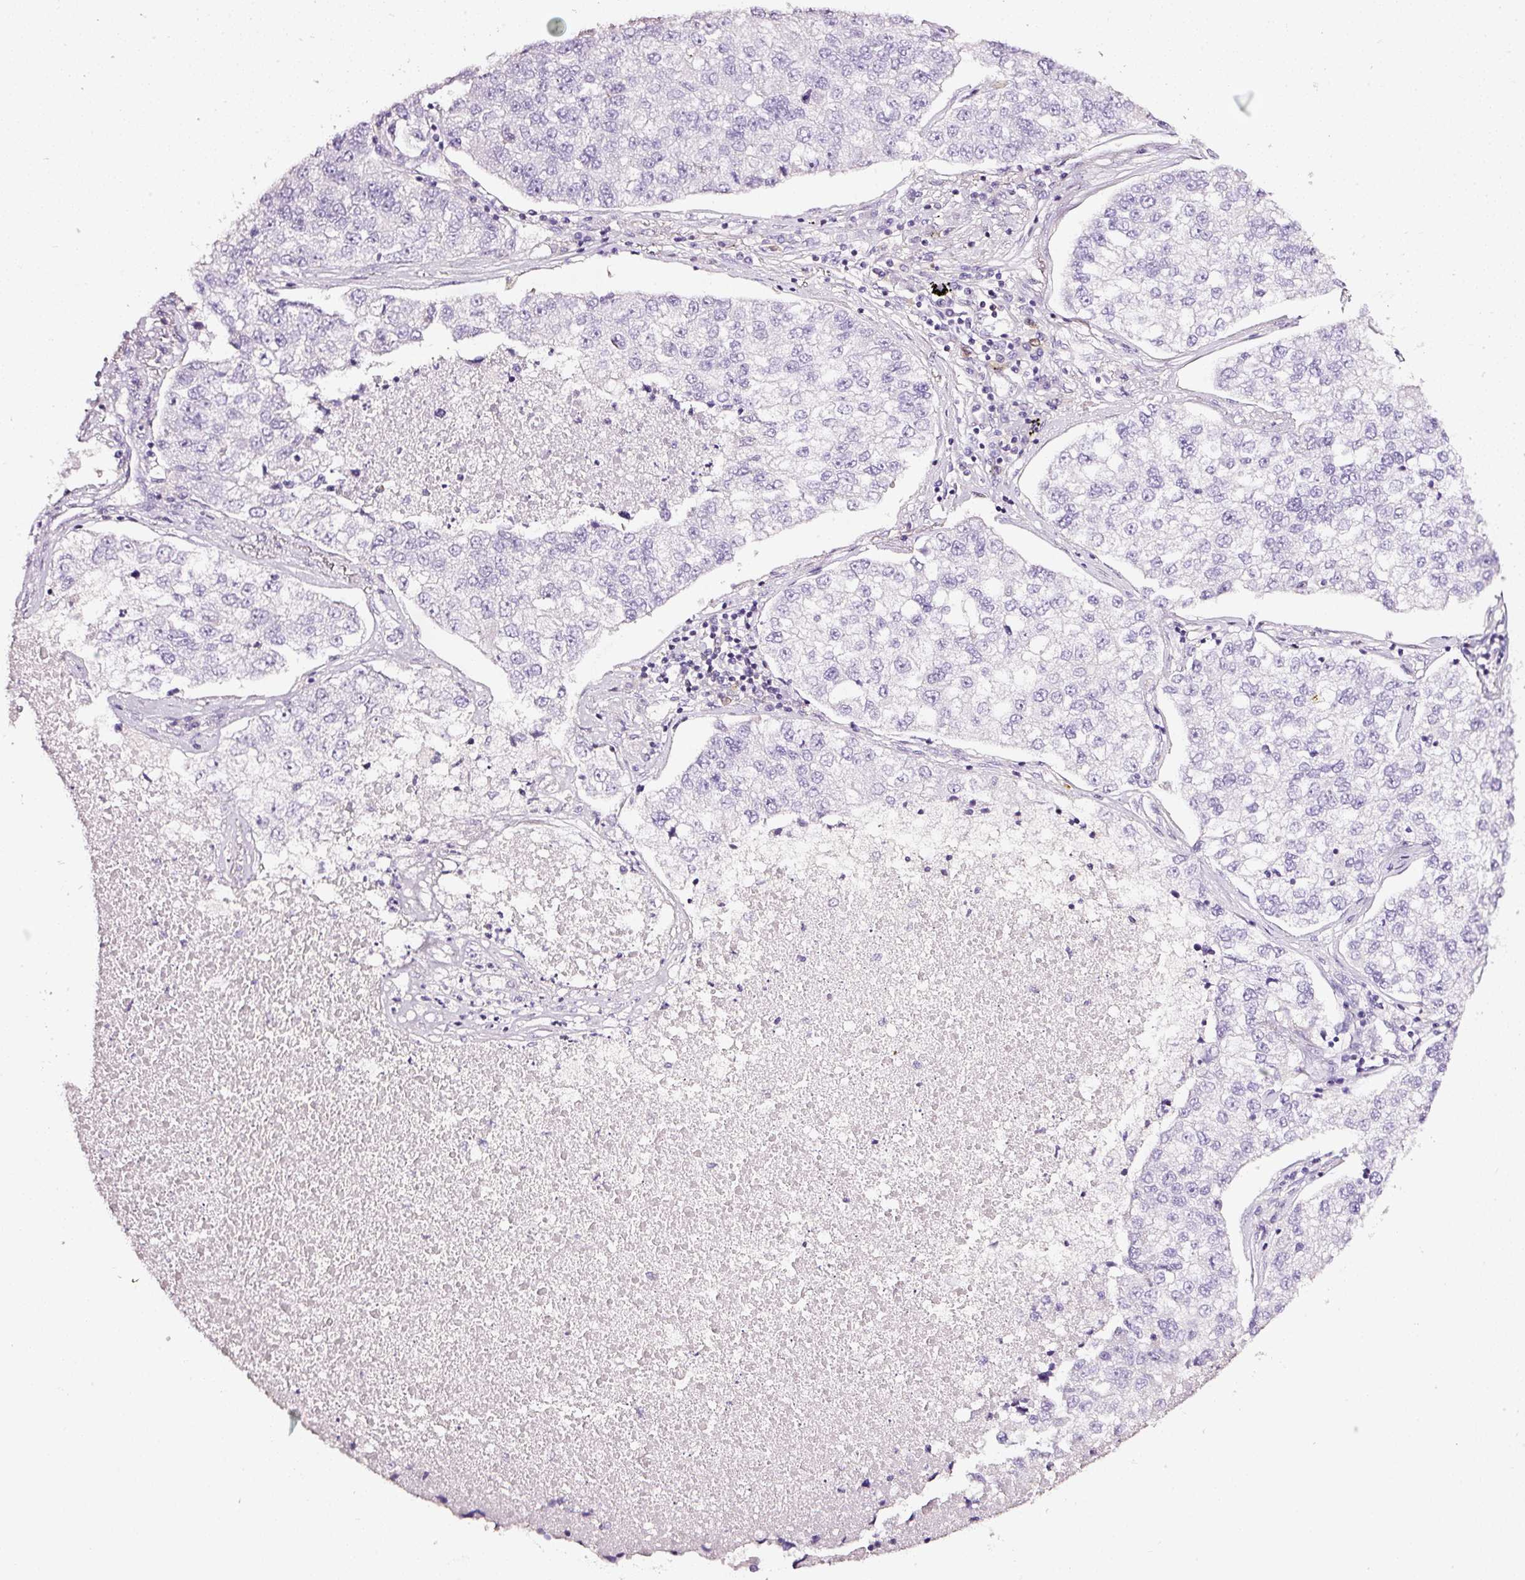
{"staining": {"intensity": "negative", "quantity": "none", "location": "none"}, "tissue": "lung cancer", "cell_type": "Tumor cells", "image_type": "cancer", "snomed": [{"axis": "morphology", "description": "Adenocarcinoma, NOS"}, {"axis": "topography", "description": "Lung"}], "caption": "The image reveals no staining of tumor cells in adenocarcinoma (lung).", "gene": "CYB561A3", "patient": {"sex": "male", "age": 49}}